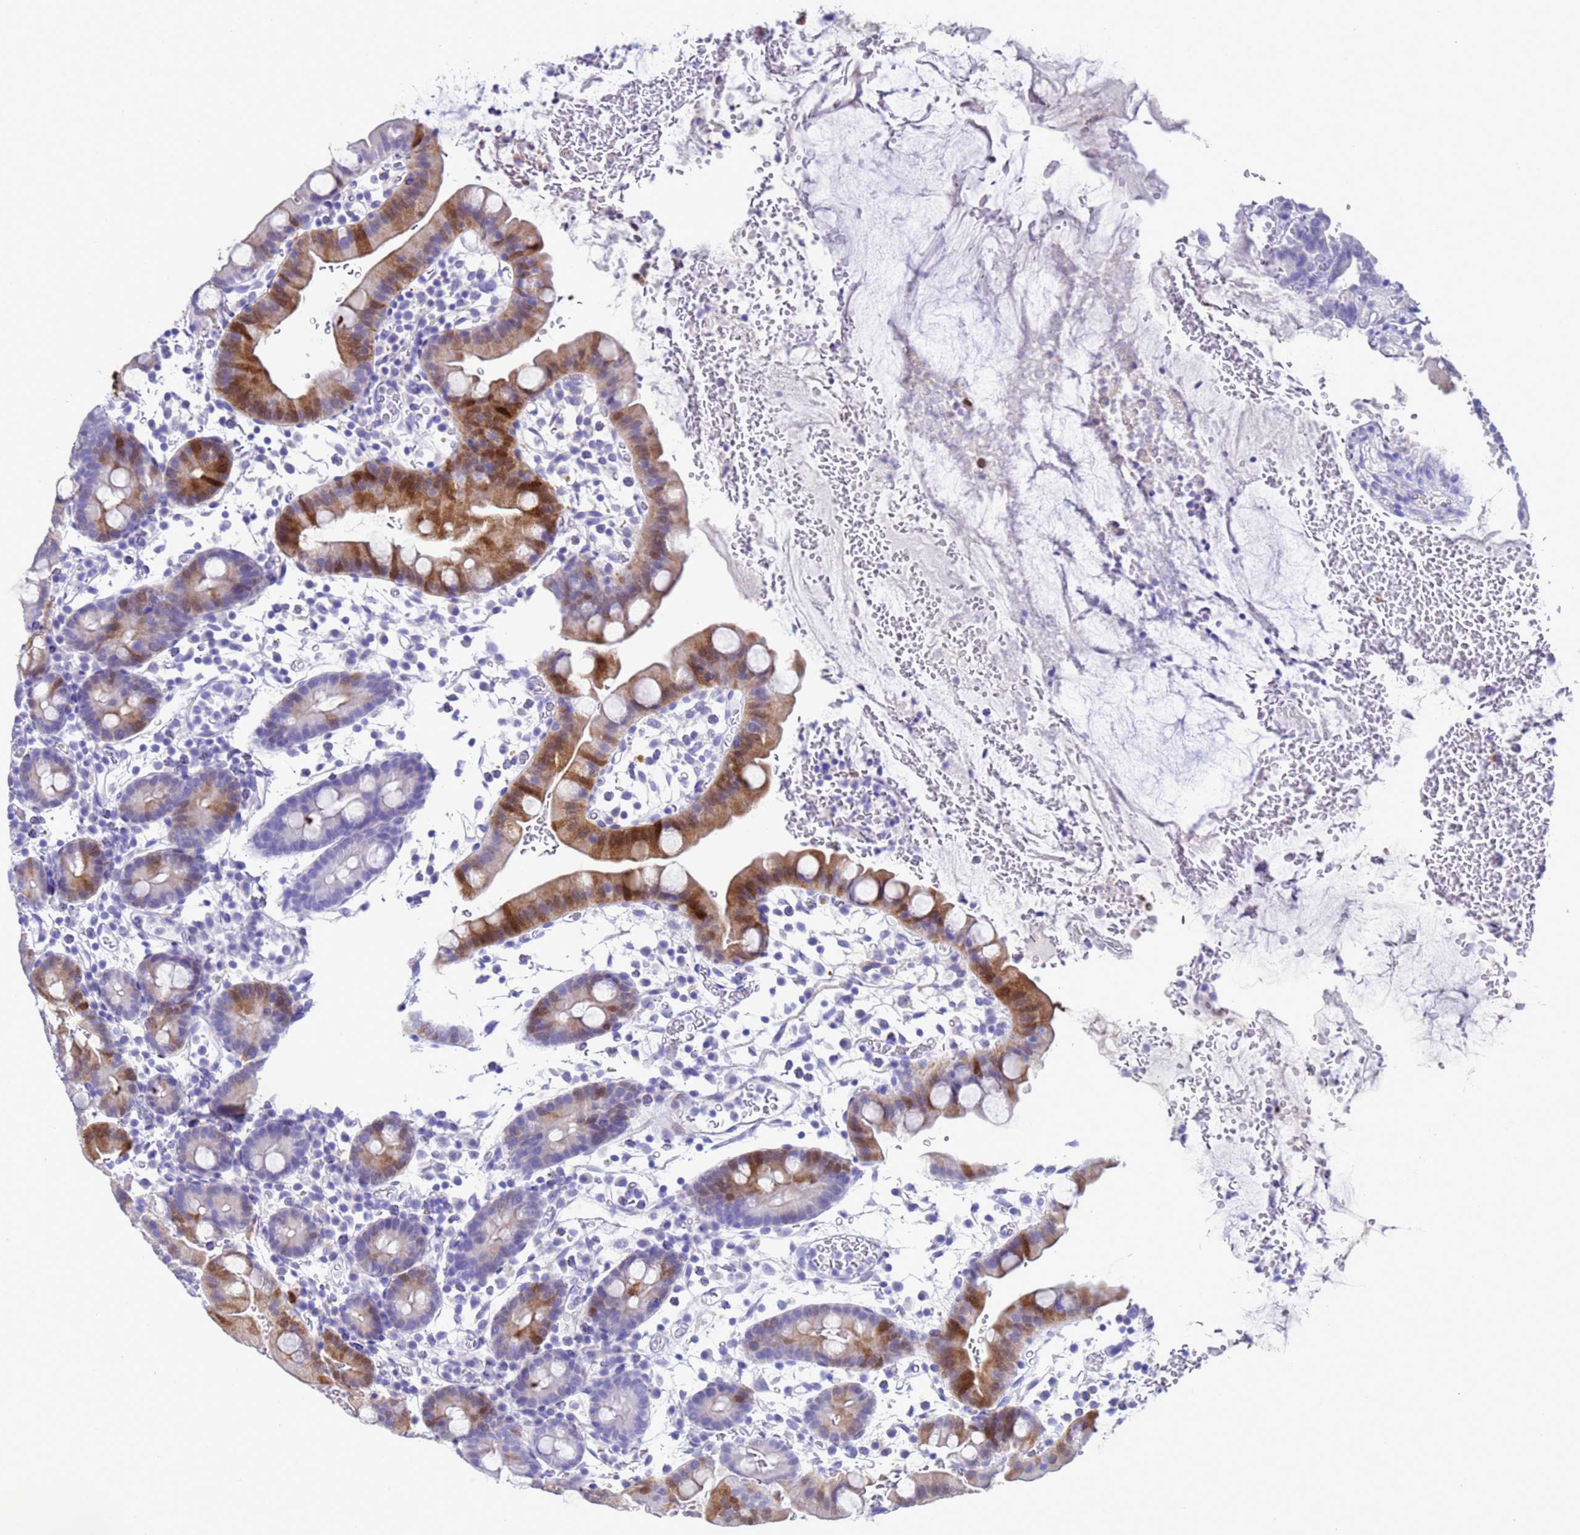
{"staining": {"intensity": "moderate", "quantity": "<25%", "location": "cytoplasmic/membranous,nuclear"}, "tissue": "small intestine", "cell_type": "Glandular cells", "image_type": "normal", "snomed": [{"axis": "morphology", "description": "Normal tissue, NOS"}, {"axis": "topography", "description": "Stomach, upper"}, {"axis": "topography", "description": "Stomach, lower"}, {"axis": "topography", "description": "Small intestine"}], "caption": "Protein staining of benign small intestine shows moderate cytoplasmic/membranous,nuclear staining in approximately <25% of glandular cells. (Brightfield microscopy of DAB IHC at high magnification).", "gene": "AKR1C2", "patient": {"sex": "male", "age": 68}}